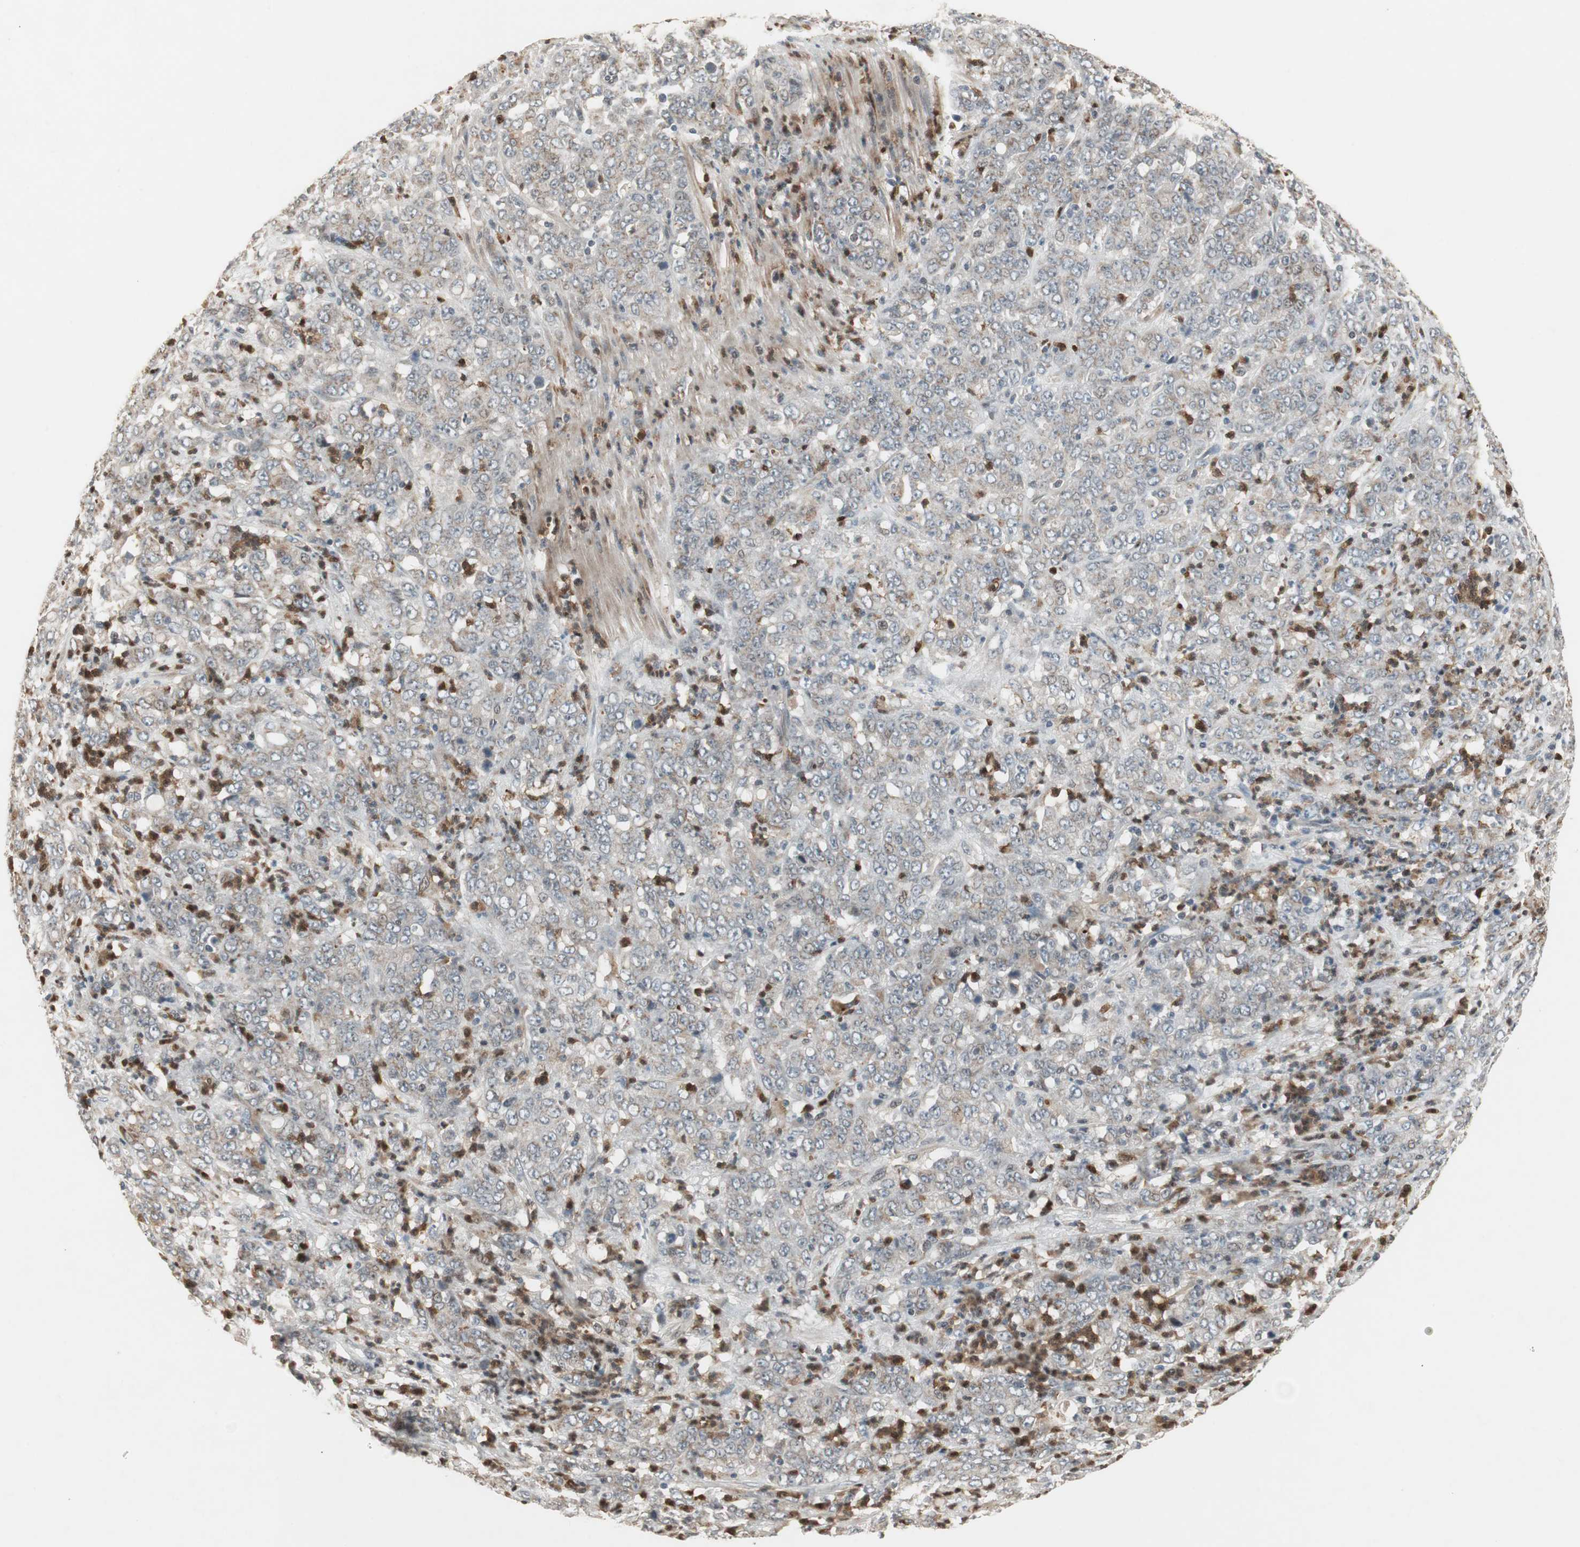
{"staining": {"intensity": "negative", "quantity": "none", "location": "none"}, "tissue": "stomach cancer", "cell_type": "Tumor cells", "image_type": "cancer", "snomed": [{"axis": "morphology", "description": "Adenocarcinoma, NOS"}, {"axis": "topography", "description": "Stomach, lower"}], "caption": "A high-resolution histopathology image shows immunohistochemistry staining of stomach cancer (adenocarcinoma), which demonstrates no significant staining in tumor cells. The staining was performed using DAB to visualize the protein expression in brown, while the nuclei were stained in blue with hematoxylin (Magnification: 20x).", "gene": "SNX4", "patient": {"sex": "female", "age": 71}}